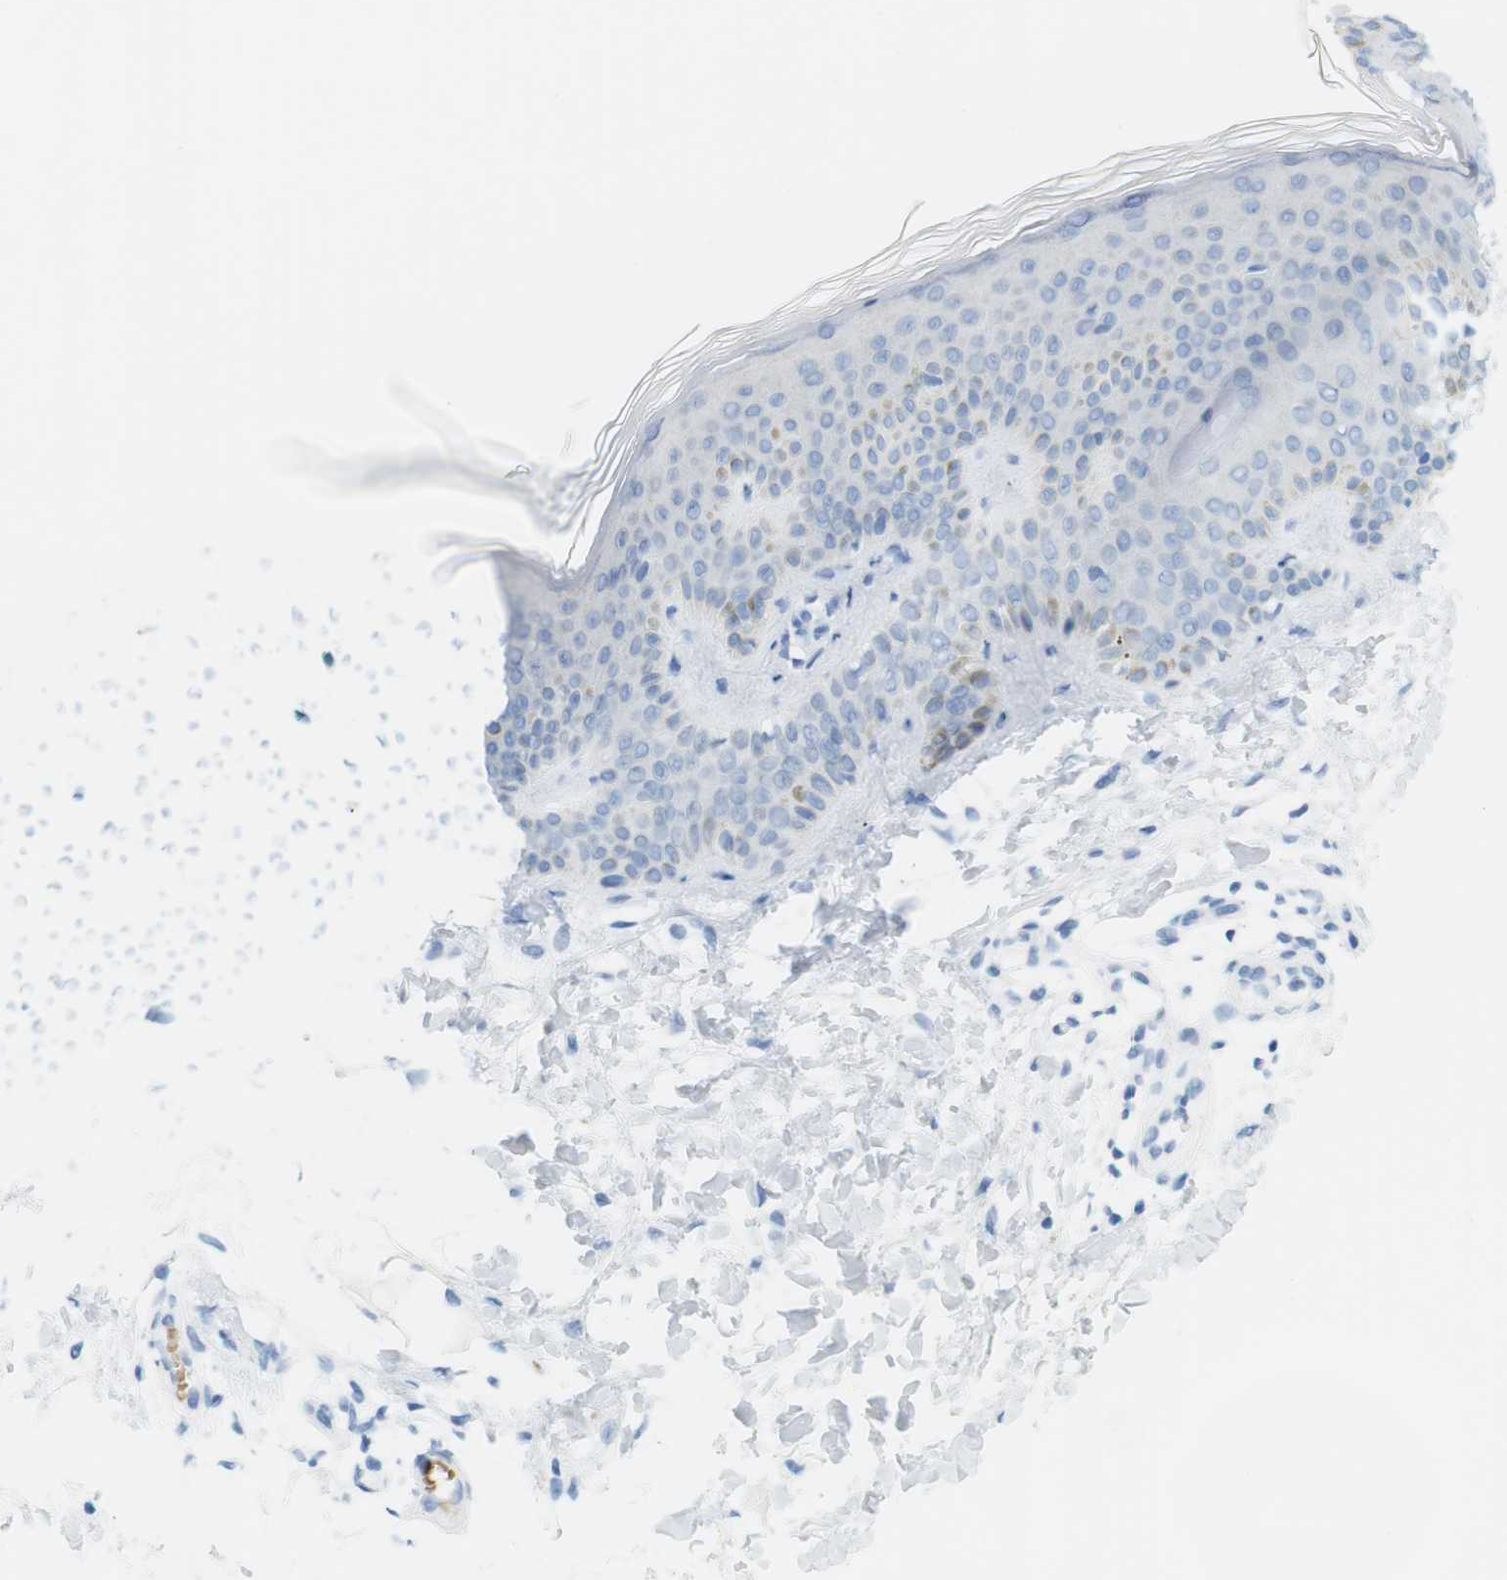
{"staining": {"intensity": "negative", "quantity": "none", "location": "none"}, "tissue": "skin", "cell_type": "Fibroblasts", "image_type": "normal", "snomed": [{"axis": "morphology", "description": "Normal tissue, NOS"}, {"axis": "topography", "description": "Skin"}], "caption": "Immunohistochemical staining of normal skin exhibits no significant staining in fibroblasts.", "gene": "TNNT2", "patient": {"sex": "male", "age": 16}}